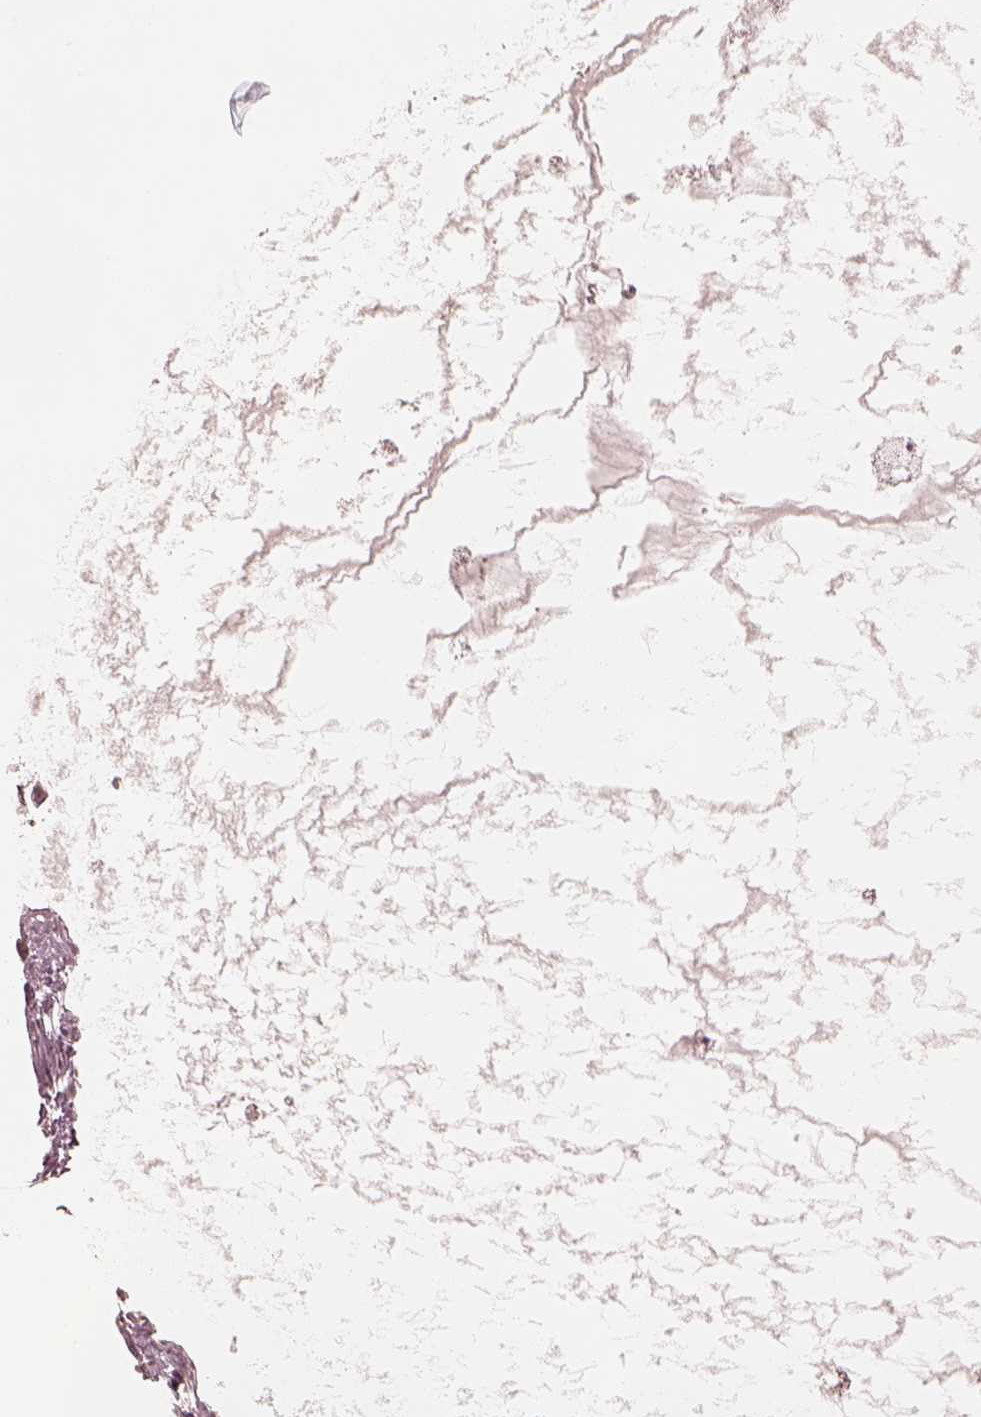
{"staining": {"intensity": "negative", "quantity": "none", "location": "none"}, "tissue": "ovarian cancer", "cell_type": "Tumor cells", "image_type": "cancer", "snomed": [{"axis": "morphology", "description": "Cystadenocarcinoma, mucinous, NOS"}, {"axis": "topography", "description": "Ovary"}], "caption": "Tumor cells show no significant protein staining in ovarian cancer (mucinous cystadenocarcinoma).", "gene": "GORASP2", "patient": {"sex": "female", "age": 41}}